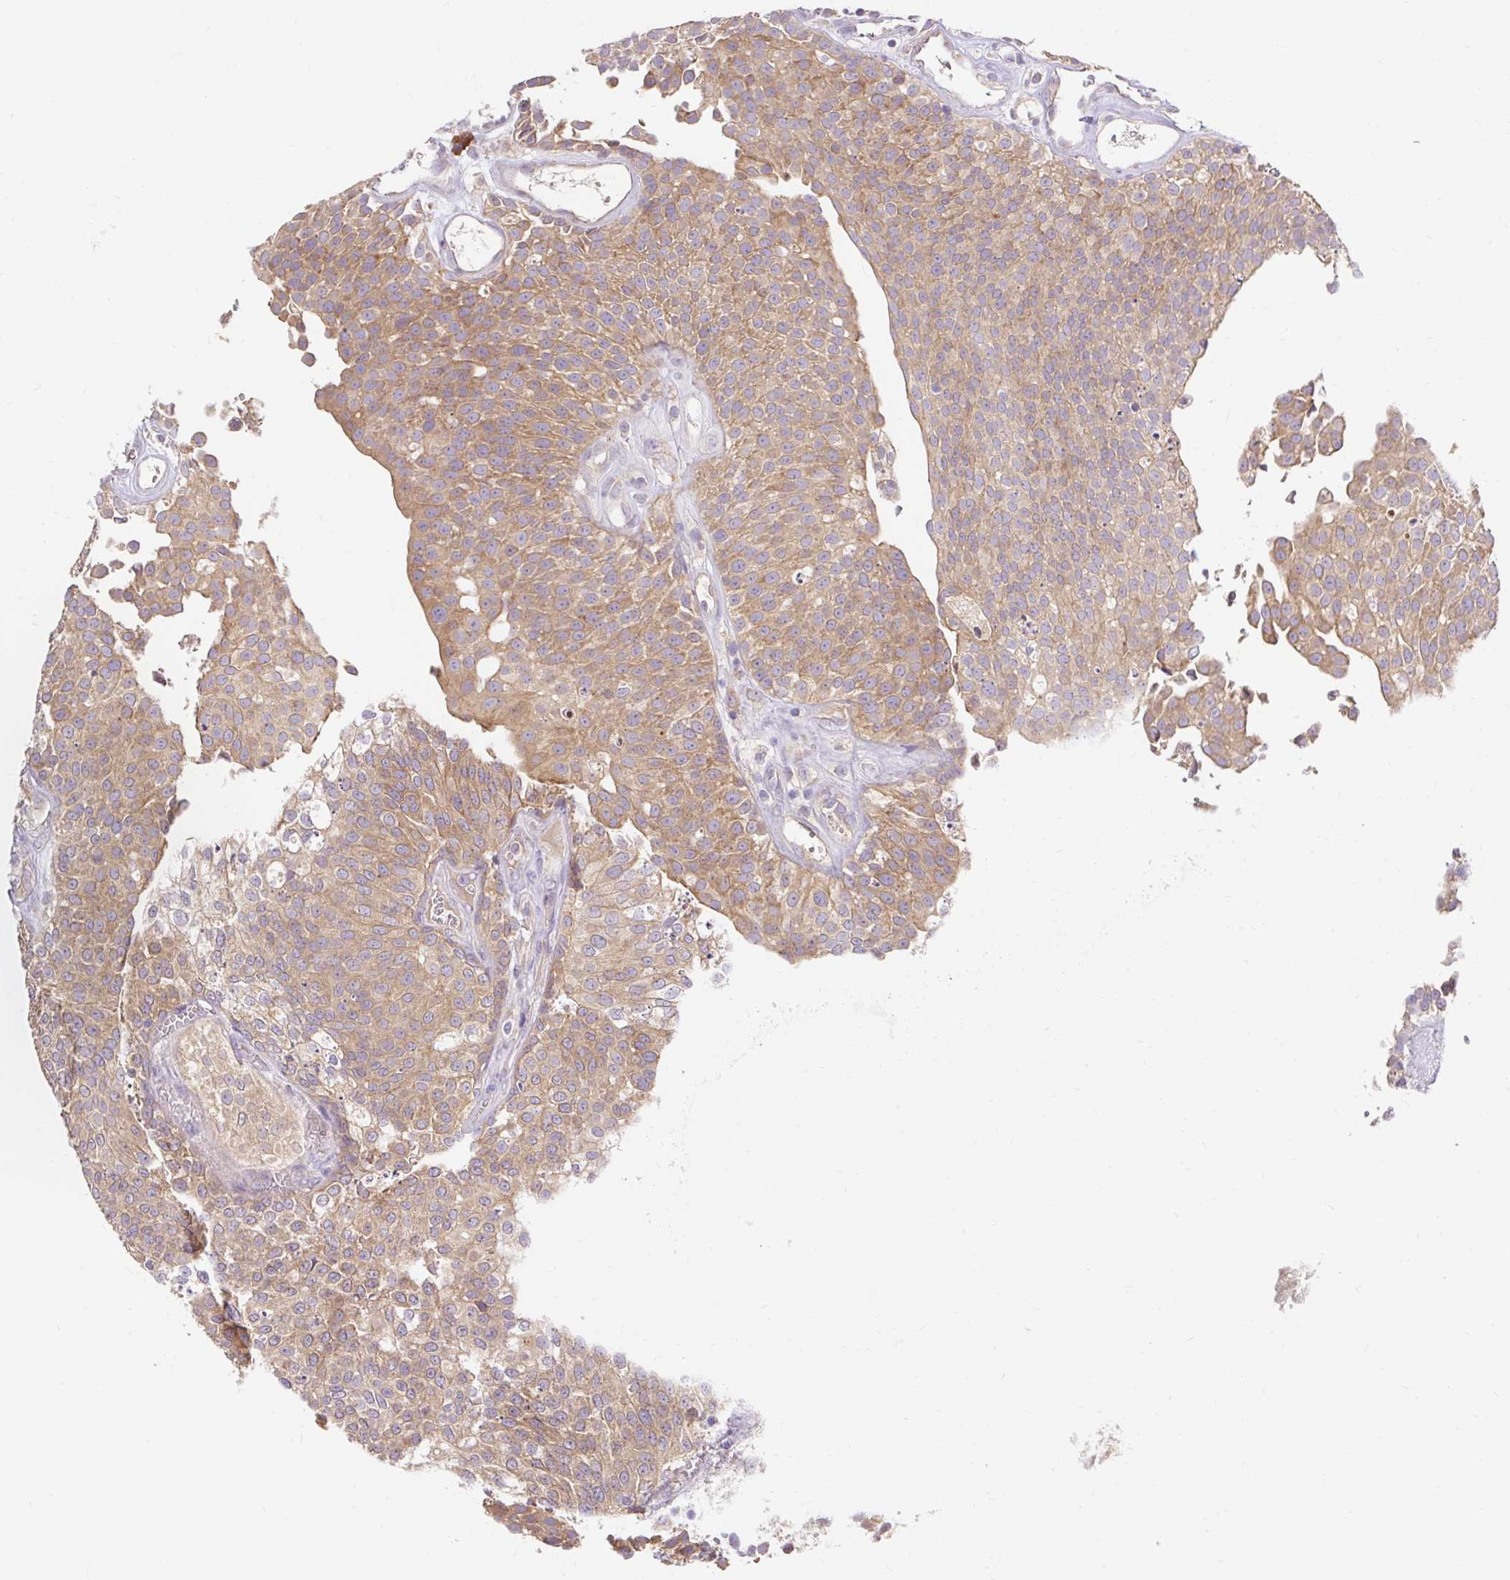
{"staining": {"intensity": "moderate", "quantity": ">75%", "location": "cytoplasmic/membranous"}, "tissue": "urothelial cancer", "cell_type": "Tumor cells", "image_type": "cancer", "snomed": [{"axis": "morphology", "description": "Urothelial carcinoma, Low grade"}, {"axis": "topography", "description": "Urinary bladder"}], "caption": "Human low-grade urothelial carcinoma stained with a brown dye reveals moderate cytoplasmic/membranous positive expression in approximately >75% of tumor cells.", "gene": "SEC63", "patient": {"sex": "female", "age": 79}}